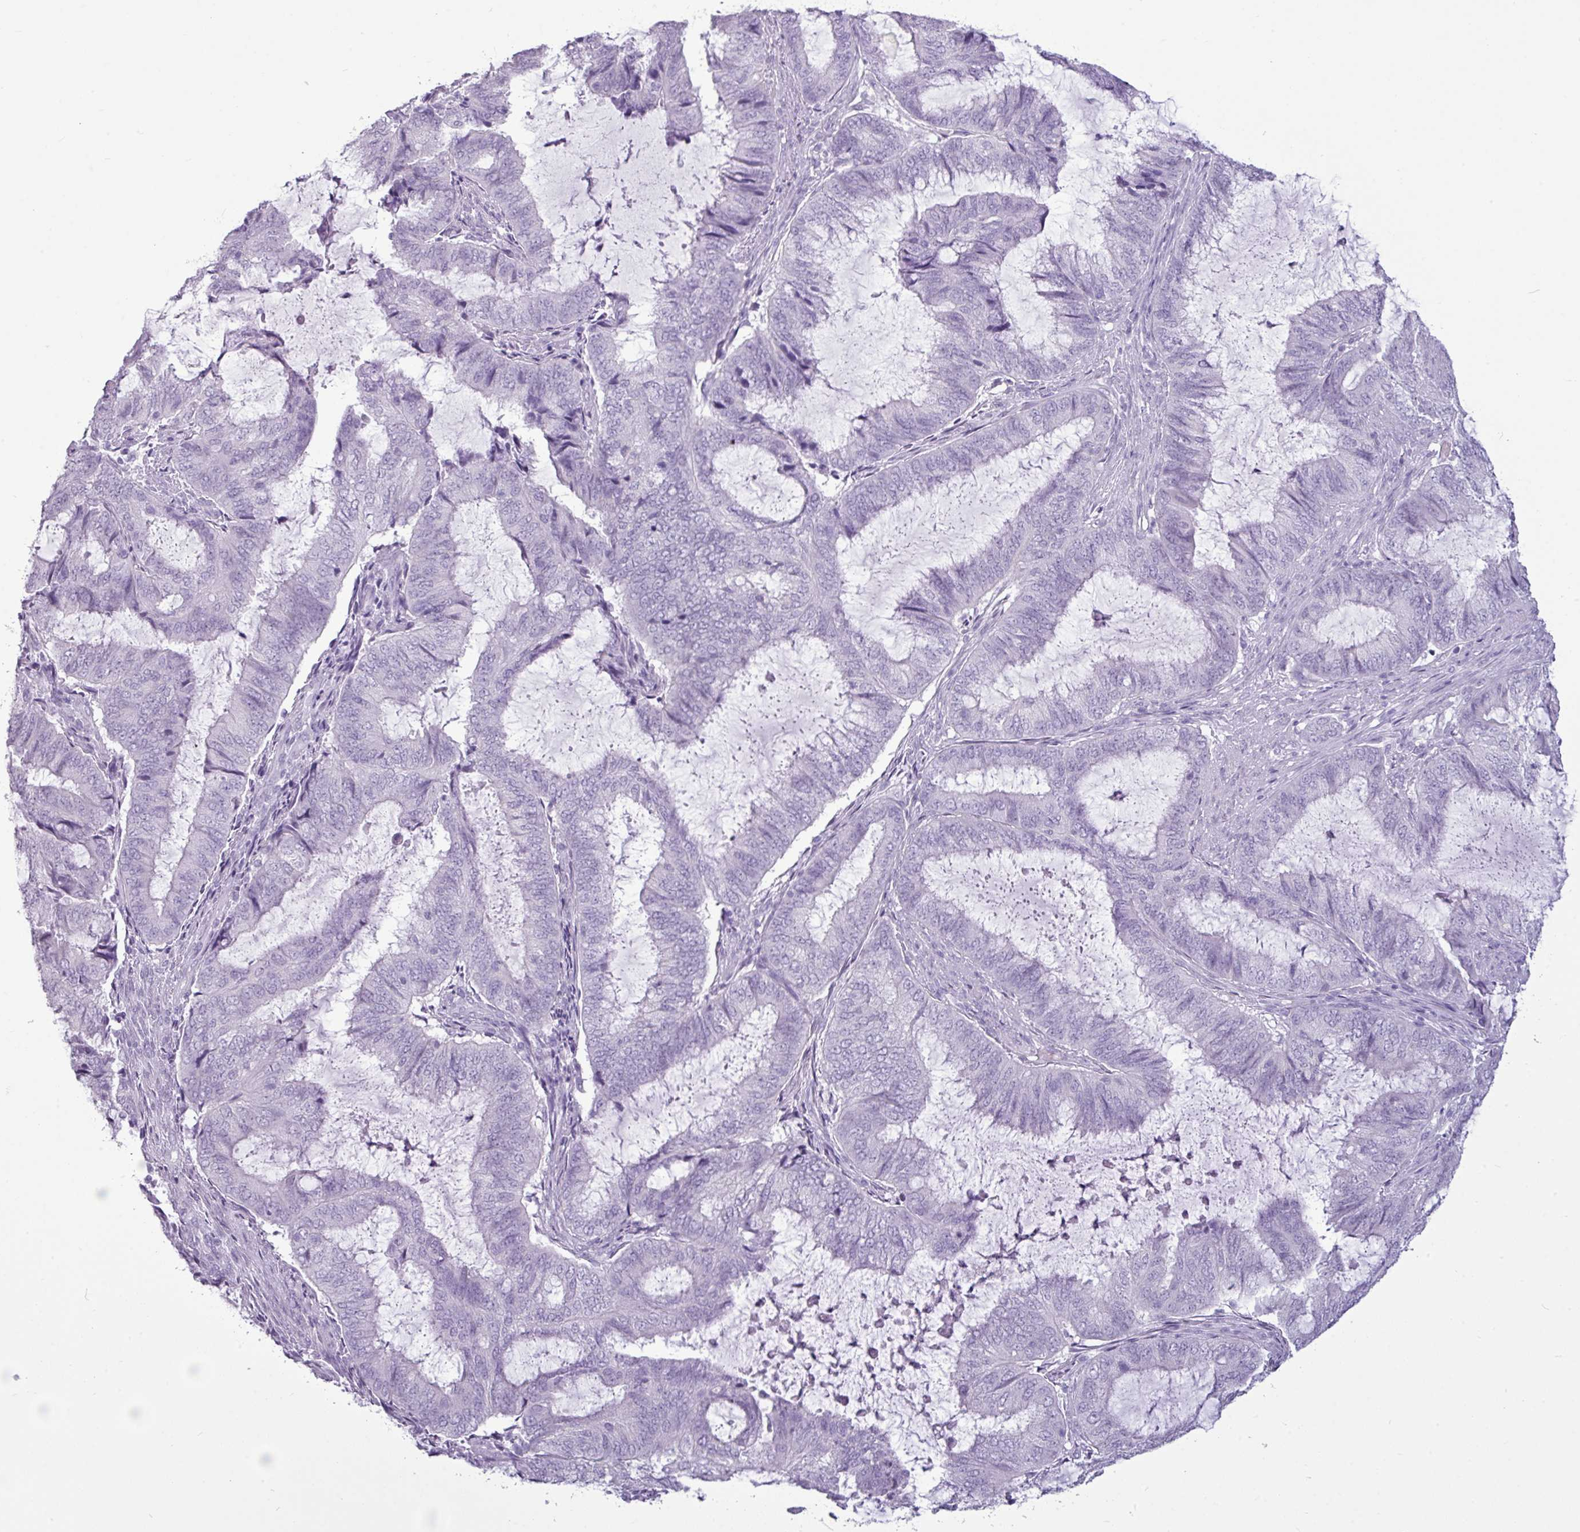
{"staining": {"intensity": "negative", "quantity": "none", "location": "none"}, "tissue": "endometrial cancer", "cell_type": "Tumor cells", "image_type": "cancer", "snomed": [{"axis": "morphology", "description": "Adenocarcinoma, NOS"}, {"axis": "topography", "description": "Endometrium"}], "caption": "Human endometrial cancer stained for a protein using immunohistochemistry displays no staining in tumor cells.", "gene": "AMY2A", "patient": {"sex": "female", "age": 51}}